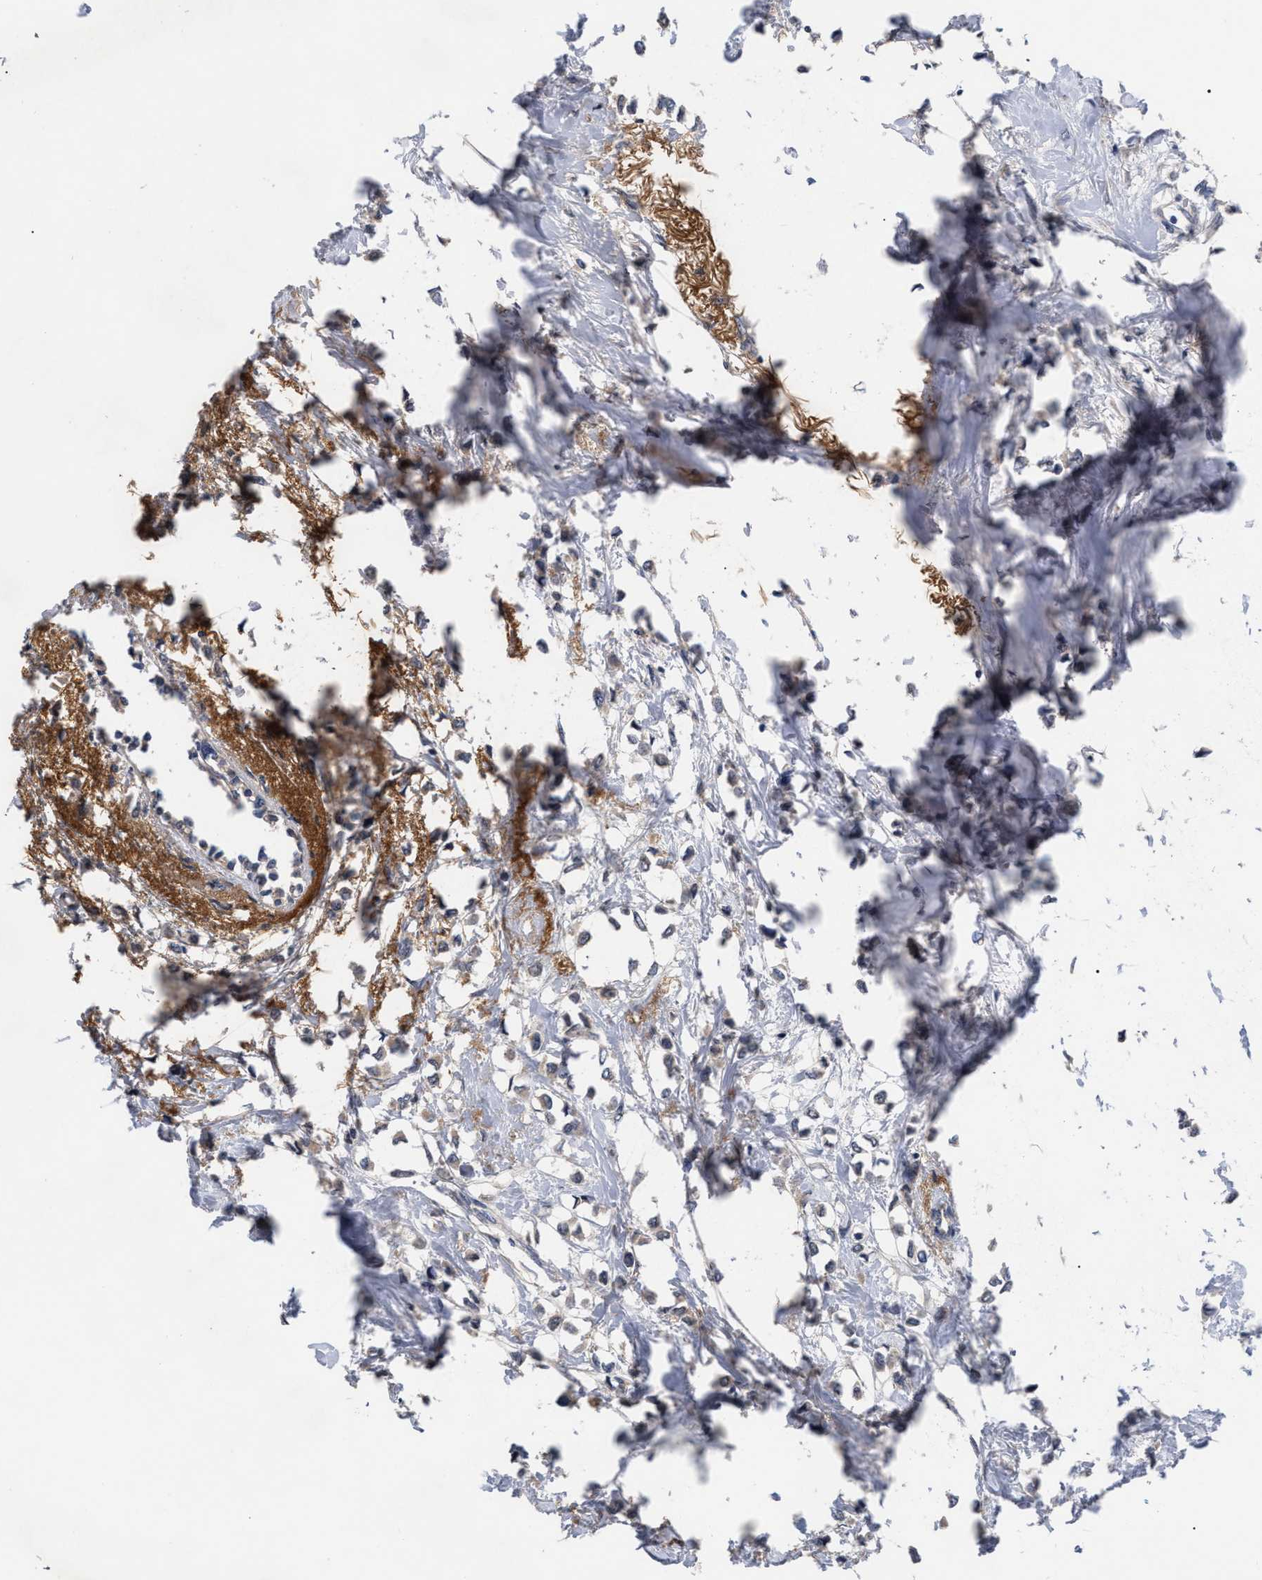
{"staining": {"intensity": "negative", "quantity": "none", "location": "none"}, "tissue": "breast cancer", "cell_type": "Tumor cells", "image_type": "cancer", "snomed": [{"axis": "morphology", "description": "Lobular carcinoma"}, {"axis": "topography", "description": "Breast"}], "caption": "Tumor cells show no significant positivity in breast cancer.", "gene": "CCN5", "patient": {"sex": "female", "age": 51}}